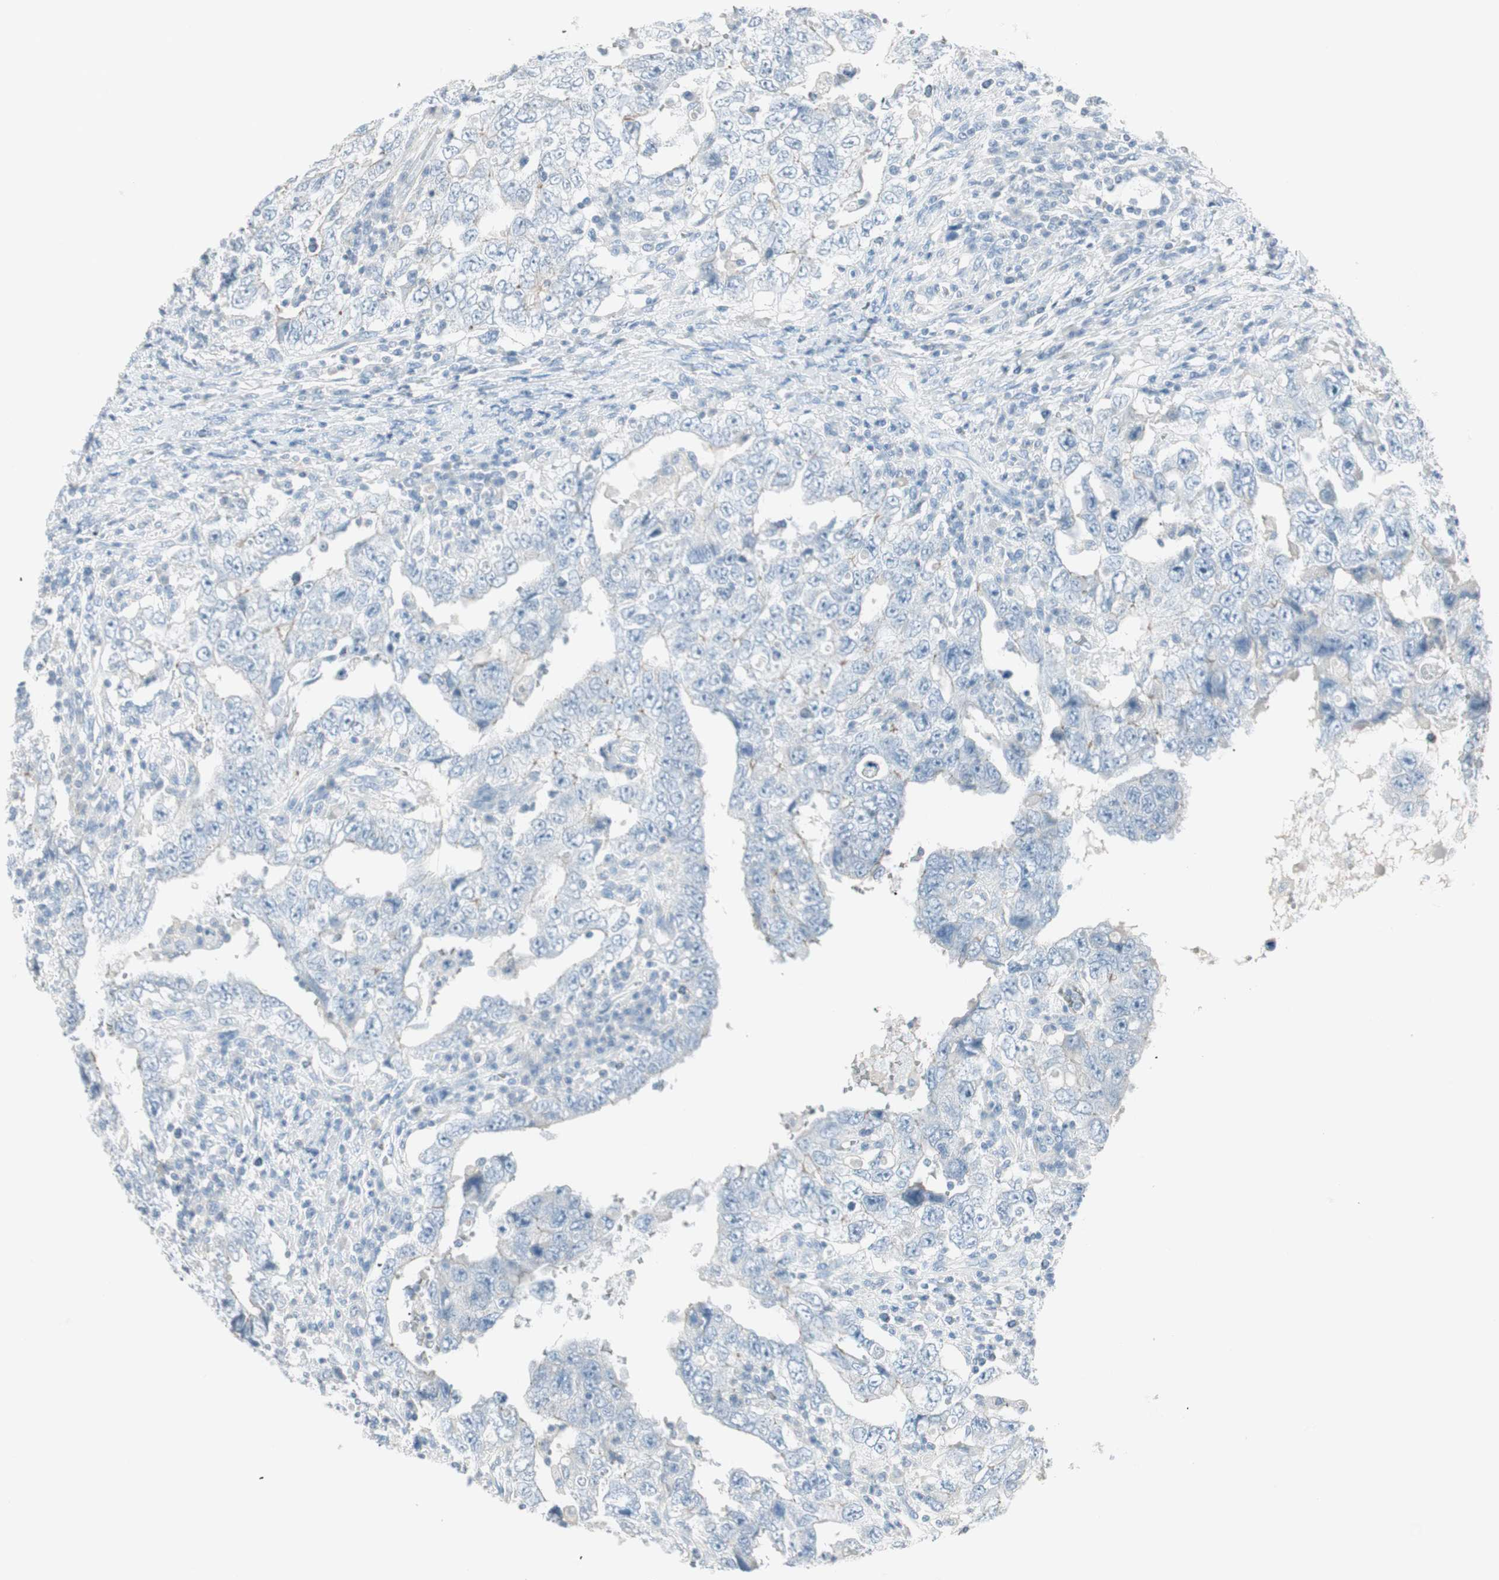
{"staining": {"intensity": "negative", "quantity": "none", "location": "none"}, "tissue": "testis cancer", "cell_type": "Tumor cells", "image_type": "cancer", "snomed": [{"axis": "morphology", "description": "Carcinoma, Embryonal, NOS"}, {"axis": "topography", "description": "Testis"}], "caption": "Embryonal carcinoma (testis) was stained to show a protein in brown. There is no significant expression in tumor cells.", "gene": "ITLN2", "patient": {"sex": "male", "age": 26}}